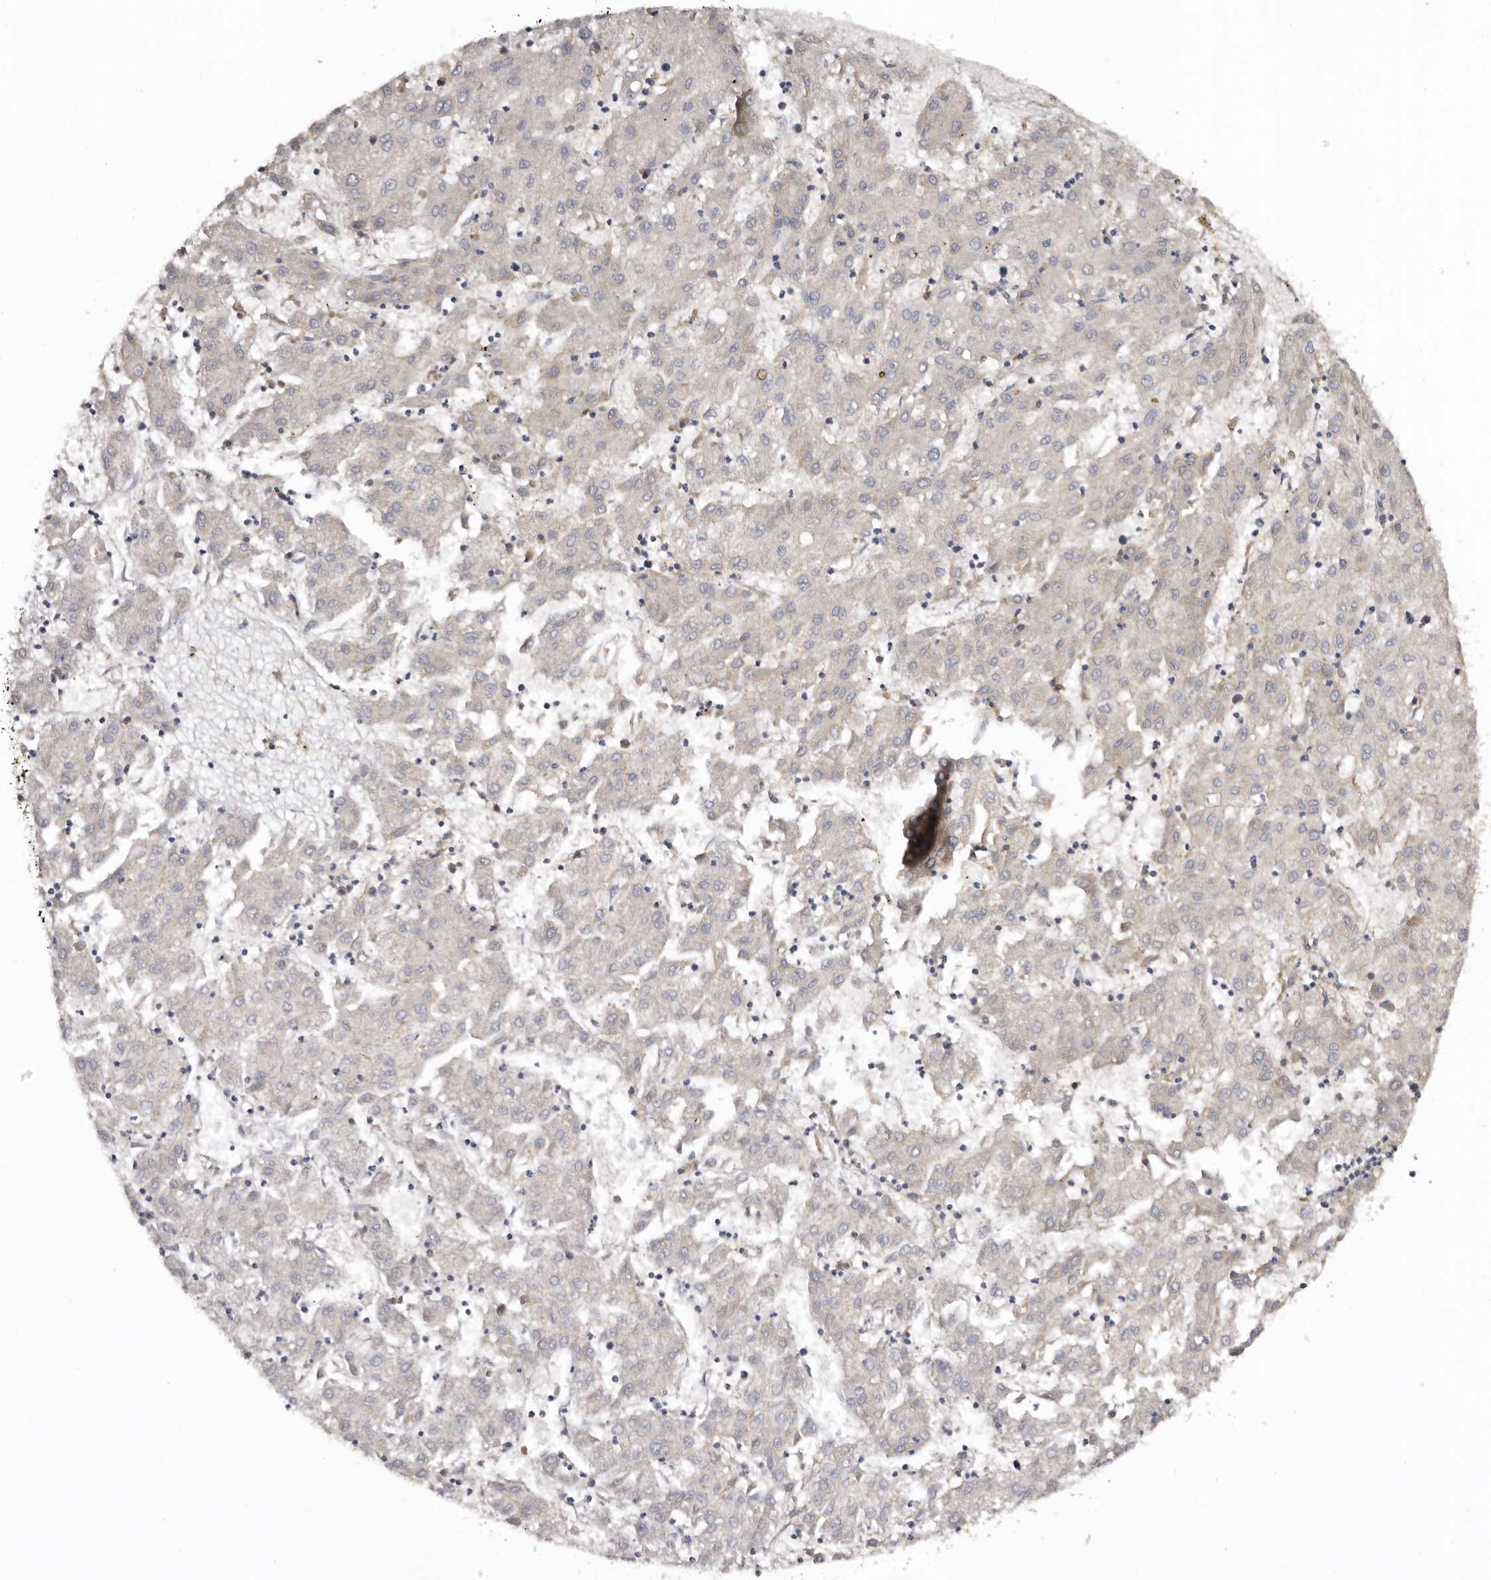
{"staining": {"intensity": "negative", "quantity": "none", "location": "none"}, "tissue": "liver cancer", "cell_type": "Tumor cells", "image_type": "cancer", "snomed": [{"axis": "morphology", "description": "Carcinoma, Hepatocellular, NOS"}, {"axis": "topography", "description": "Liver"}], "caption": "Micrograph shows no protein staining in tumor cells of liver hepatocellular carcinoma tissue.", "gene": "INKA2", "patient": {"sex": "male", "age": 72}}